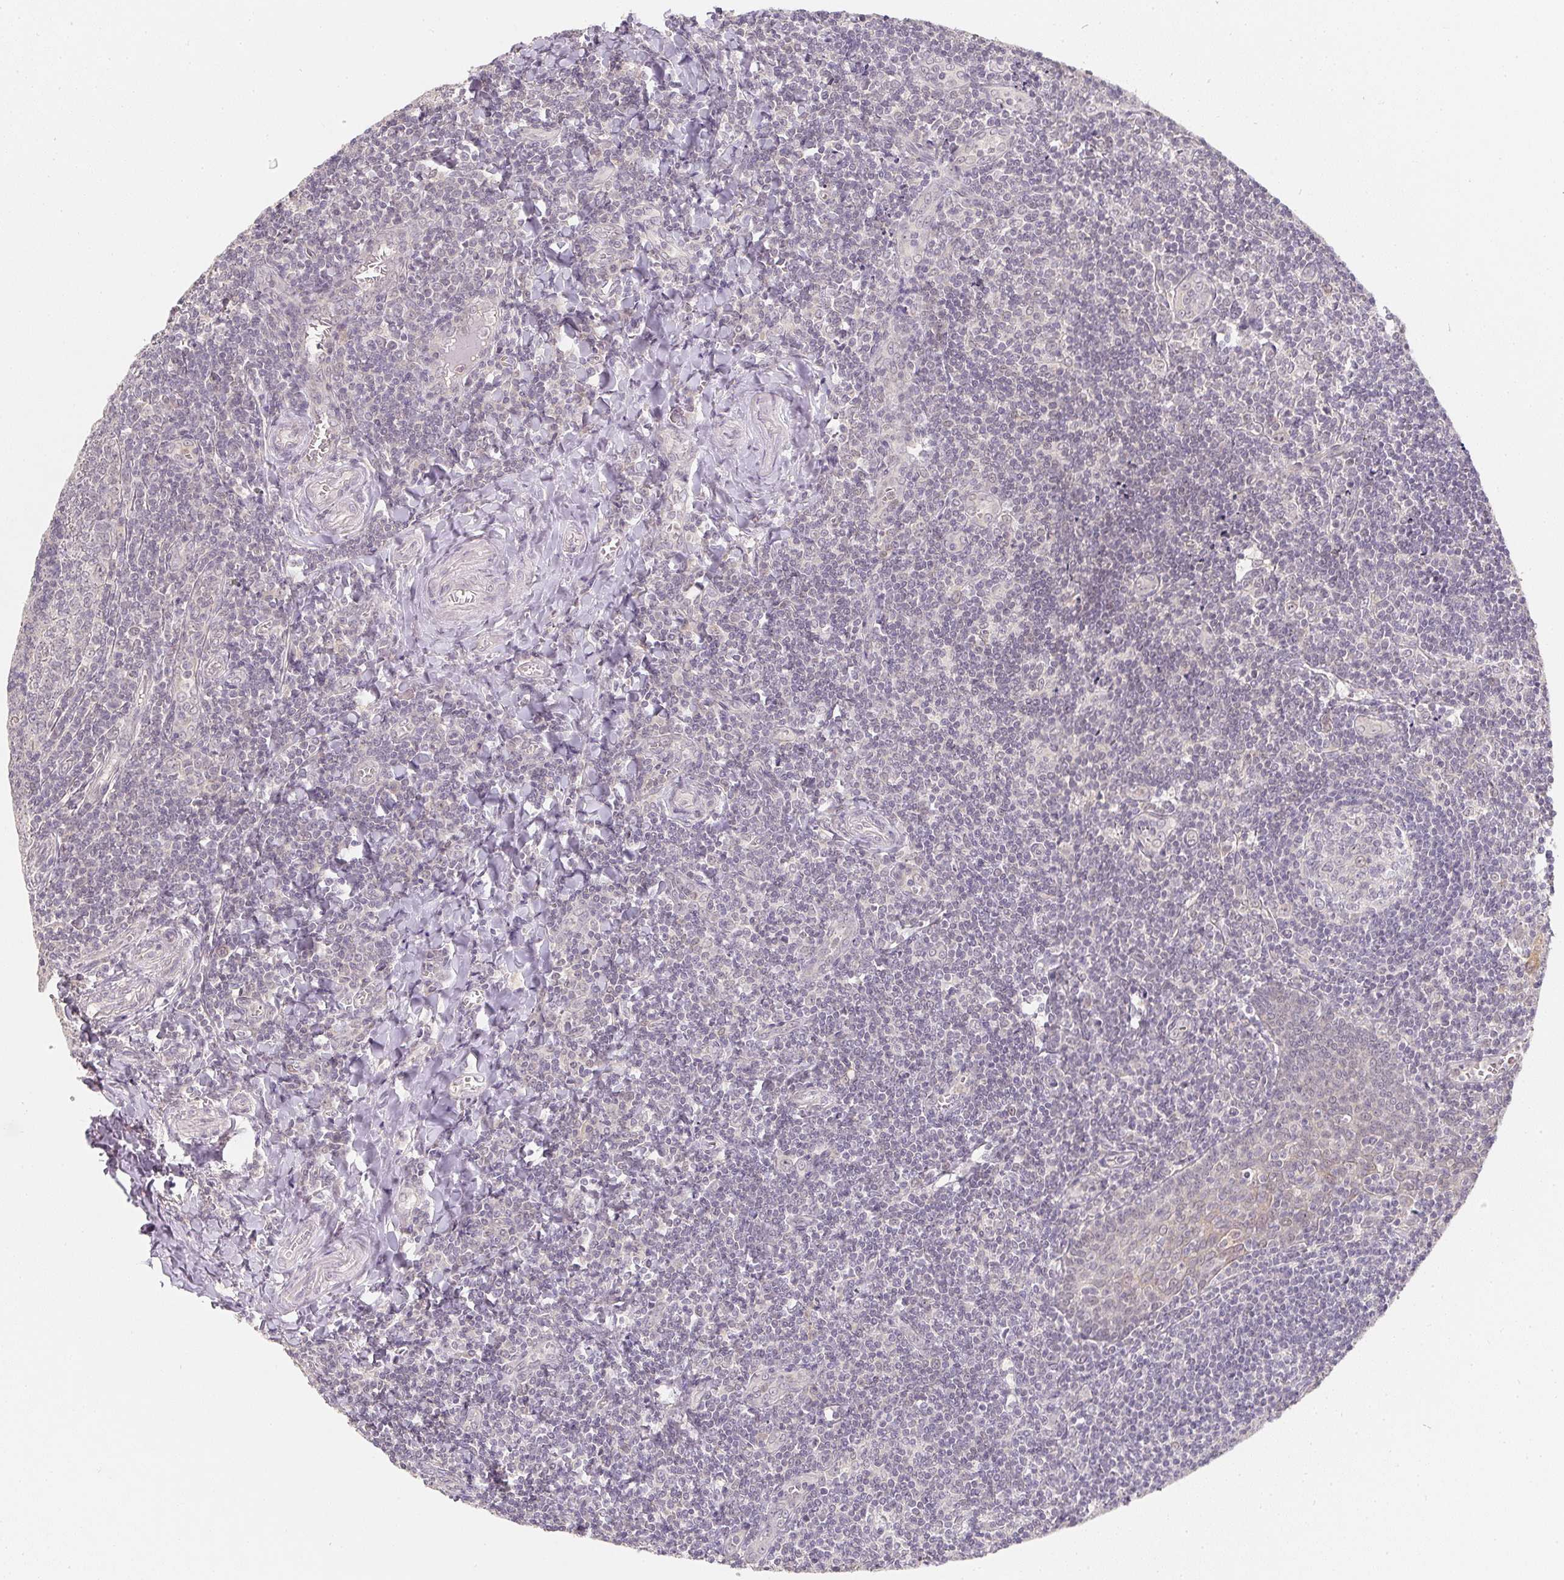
{"staining": {"intensity": "negative", "quantity": "none", "location": "none"}, "tissue": "tonsil", "cell_type": "Germinal center cells", "image_type": "normal", "snomed": [{"axis": "morphology", "description": "Normal tissue, NOS"}, {"axis": "morphology", "description": "Inflammation, NOS"}, {"axis": "topography", "description": "Tonsil"}], "caption": "Protein analysis of unremarkable tonsil displays no significant staining in germinal center cells.", "gene": "SOAT1", "patient": {"sex": "female", "age": 31}}